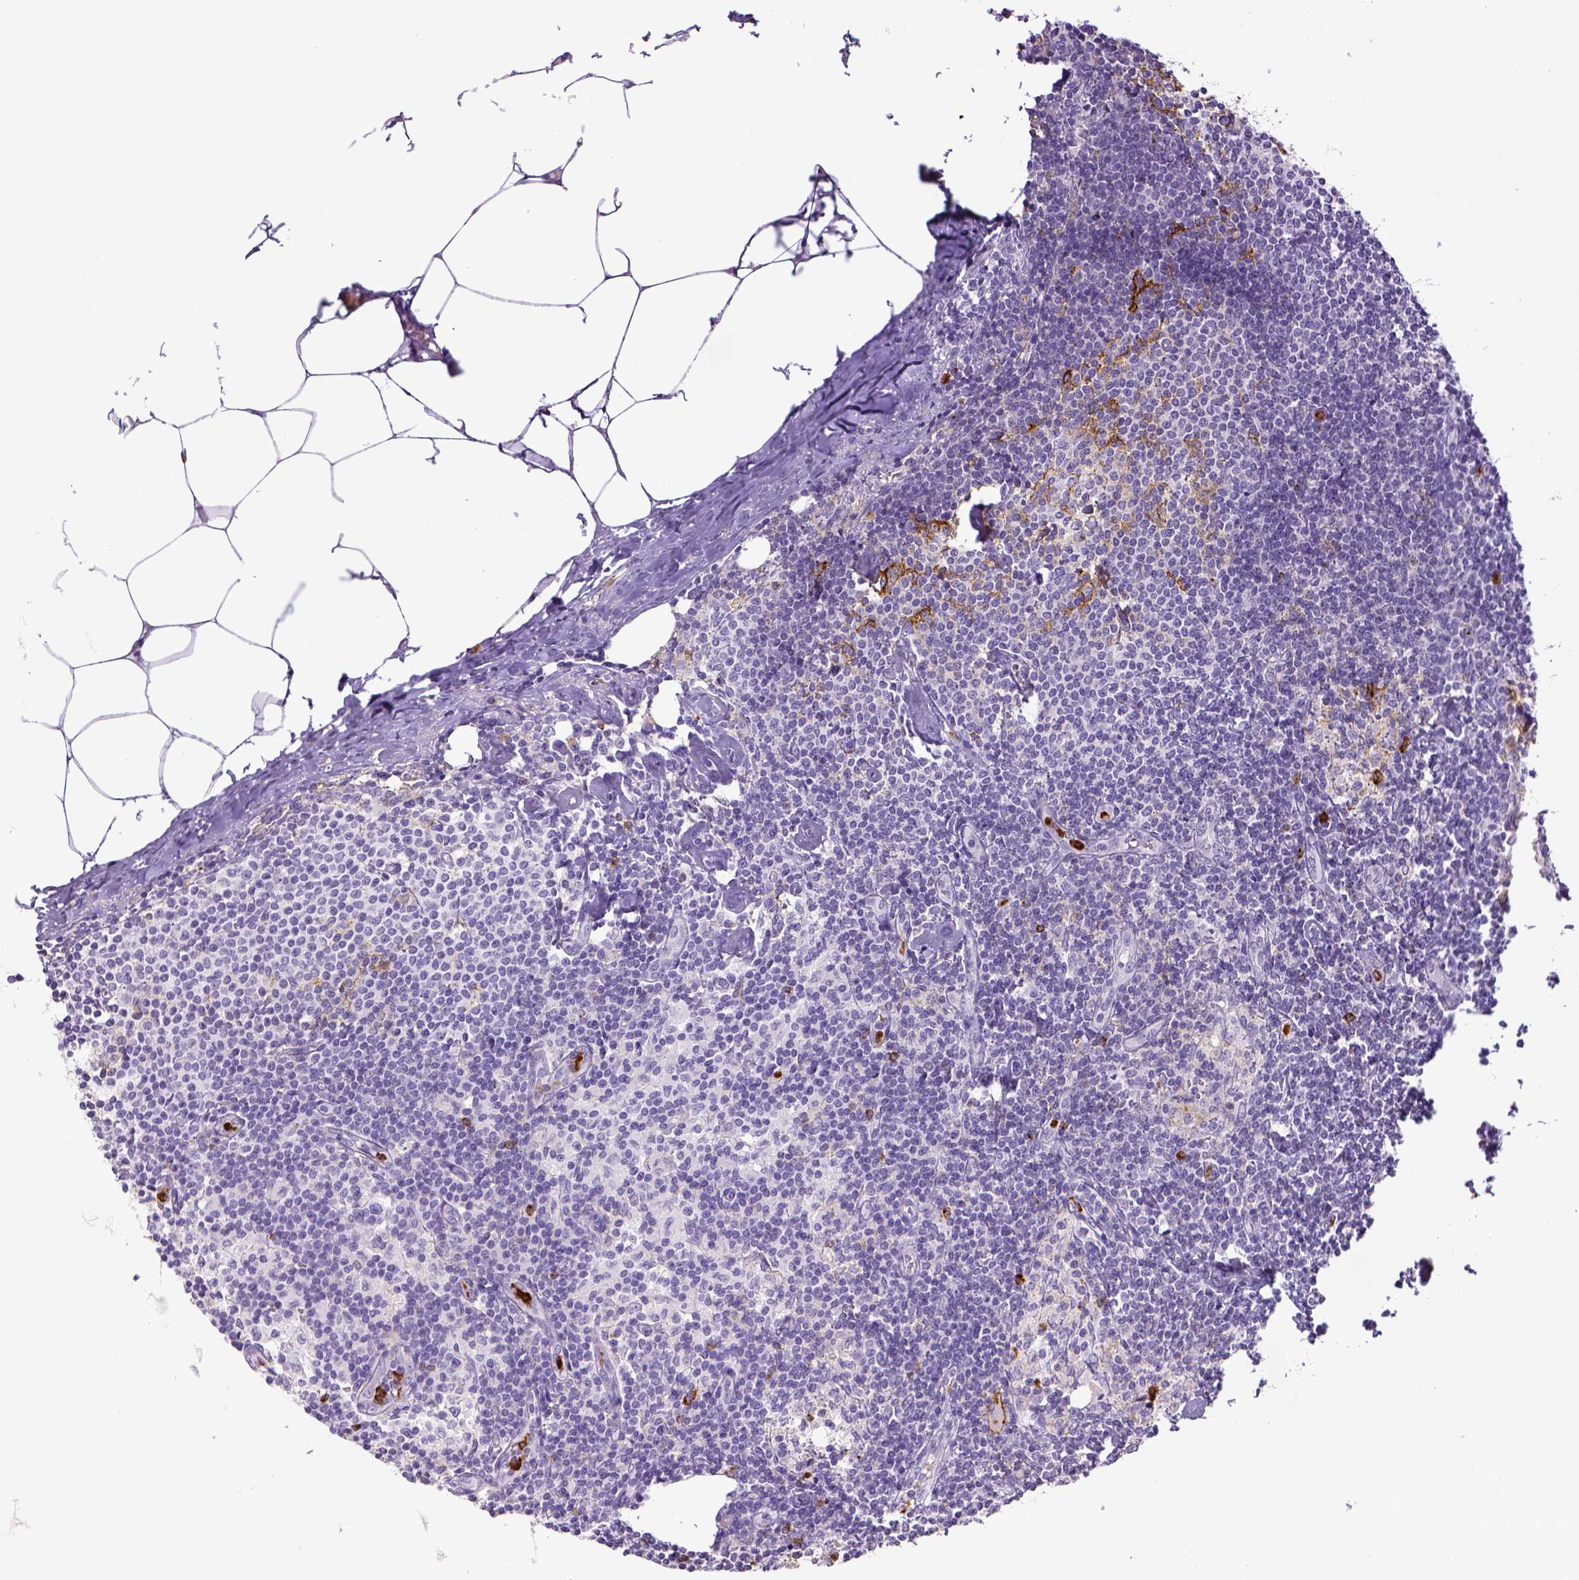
{"staining": {"intensity": "moderate", "quantity": "<25%", "location": "cytoplasmic/membranous"}, "tissue": "lymph node", "cell_type": "Germinal center cells", "image_type": "normal", "snomed": [{"axis": "morphology", "description": "Normal tissue, NOS"}, {"axis": "topography", "description": "Lymph node"}], "caption": "Protein expression analysis of unremarkable human lymph node reveals moderate cytoplasmic/membranous staining in approximately <25% of germinal center cells.", "gene": "ITGAM", "patient": {"sex": "female", "age": 69}}